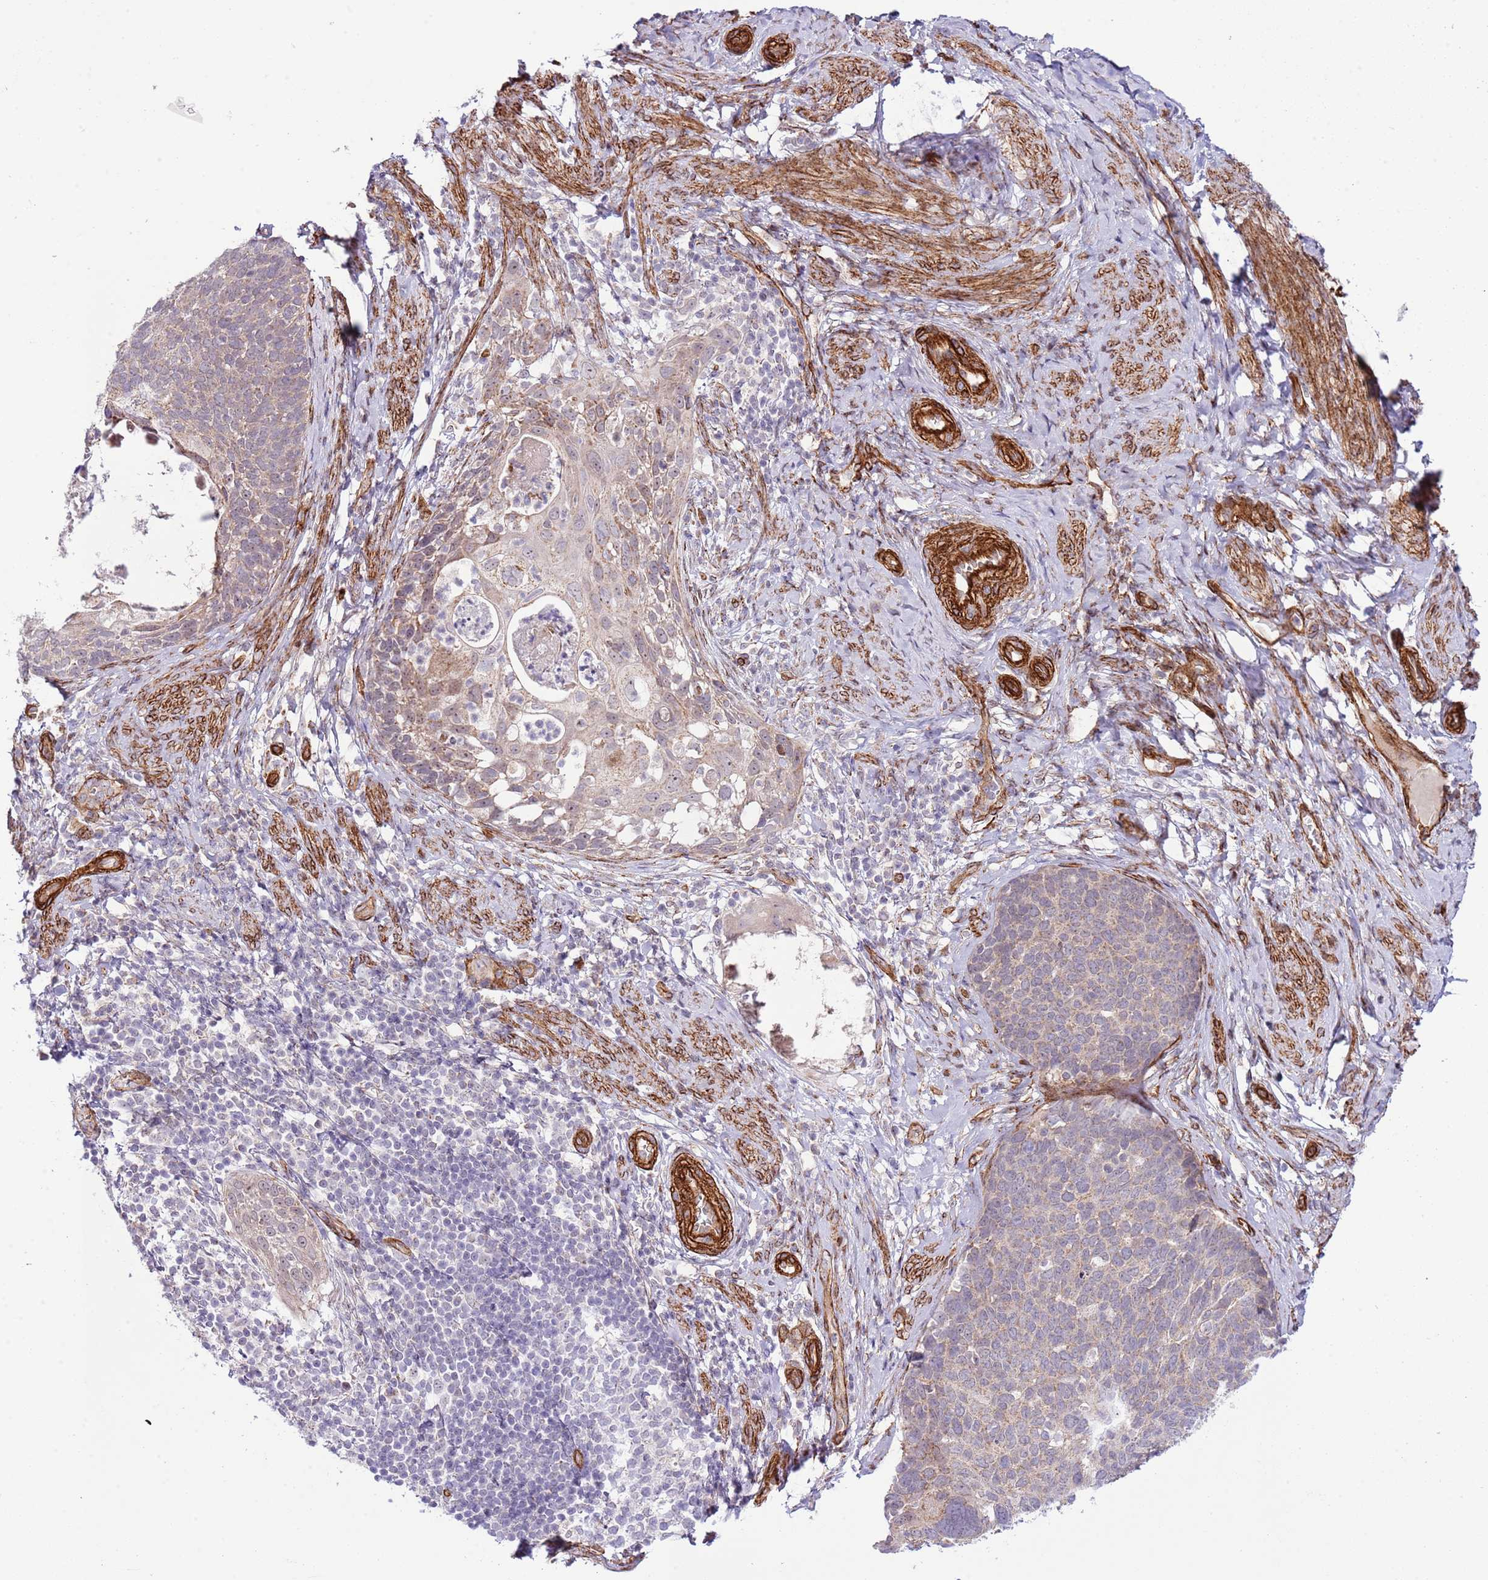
{"staining": {"intensity": "weak", "quantity": ">75%", "location": "cytoplasmic/membranous"}, "tissue": "cervical cancer", "cell_type": "Tumor cells", "image_type": "cancer", "snomed": [{"axis": "morphology", "description": "Squamous cell carcinoma, NOS"}, {"axis": "topography", "description": "Cervix"}], "caption": "The image demonstrates a brown stain indicating the presence of a protein in the cytoplasmic/membranous of tumor cells in cervical cancer (squamous cell carcinoma).", "gene": "NEK3", "patient": {"sex": "female", "age": 80}}